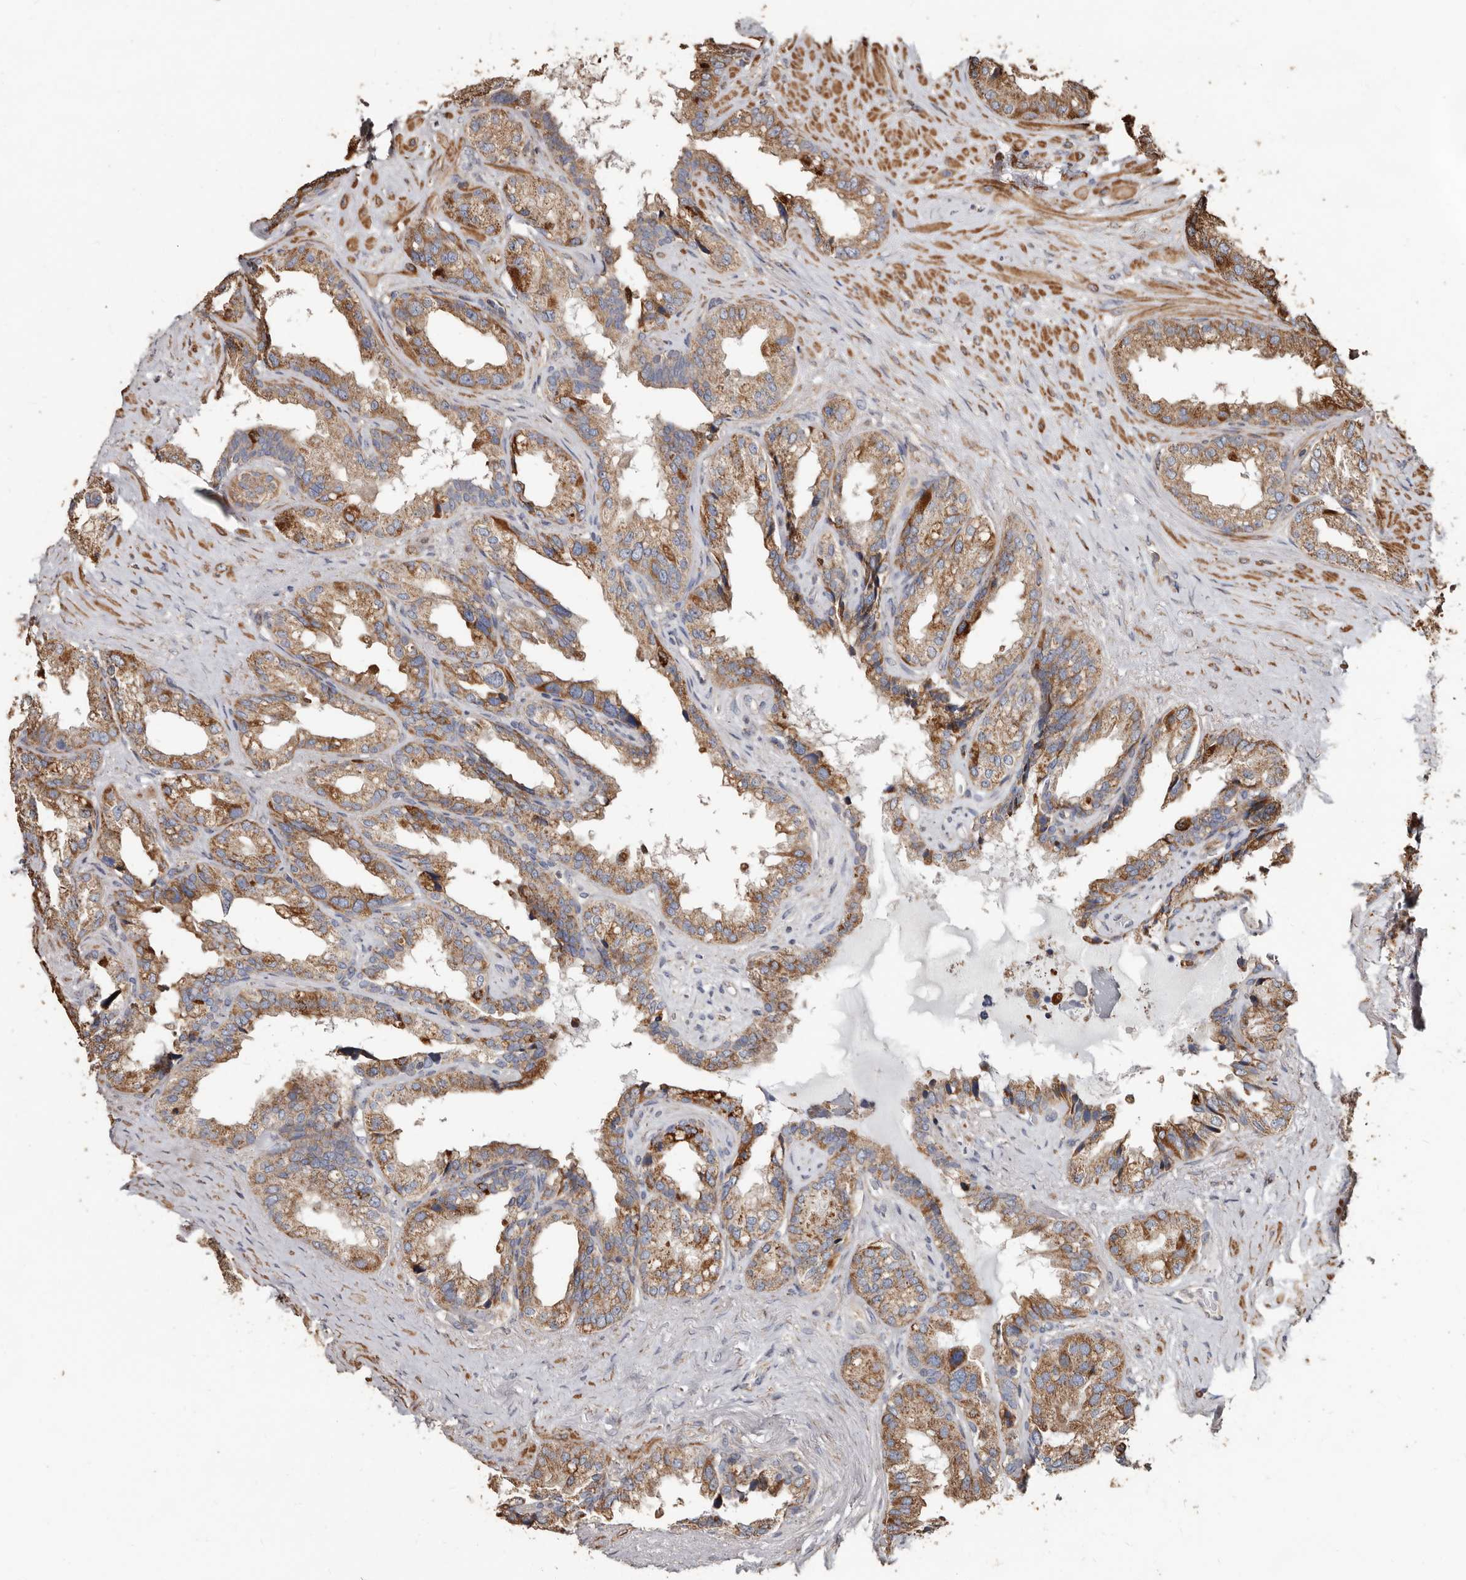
{"staining": {"intensity": "moderate", "quantity": ">75%", "location": "cytoplasmic/membranous"}, "tissue": "seminal vesicle", "cell_type": "Glandular cells", "image_type": "normal", "snomed": [{"axis": "morphology", "description": "Normal tissue, NOS"}, {"axis": "topography", "description": "Seminal veicle"}], "caption": "Immunohistochemical staining of normal human seminal vesicle shows moderate cytoplasmic/membranous protein expression in approximately >75% of glandular cells.", "gene": "OSGIN2", "patient": {"sex": "male", "age": 80}}